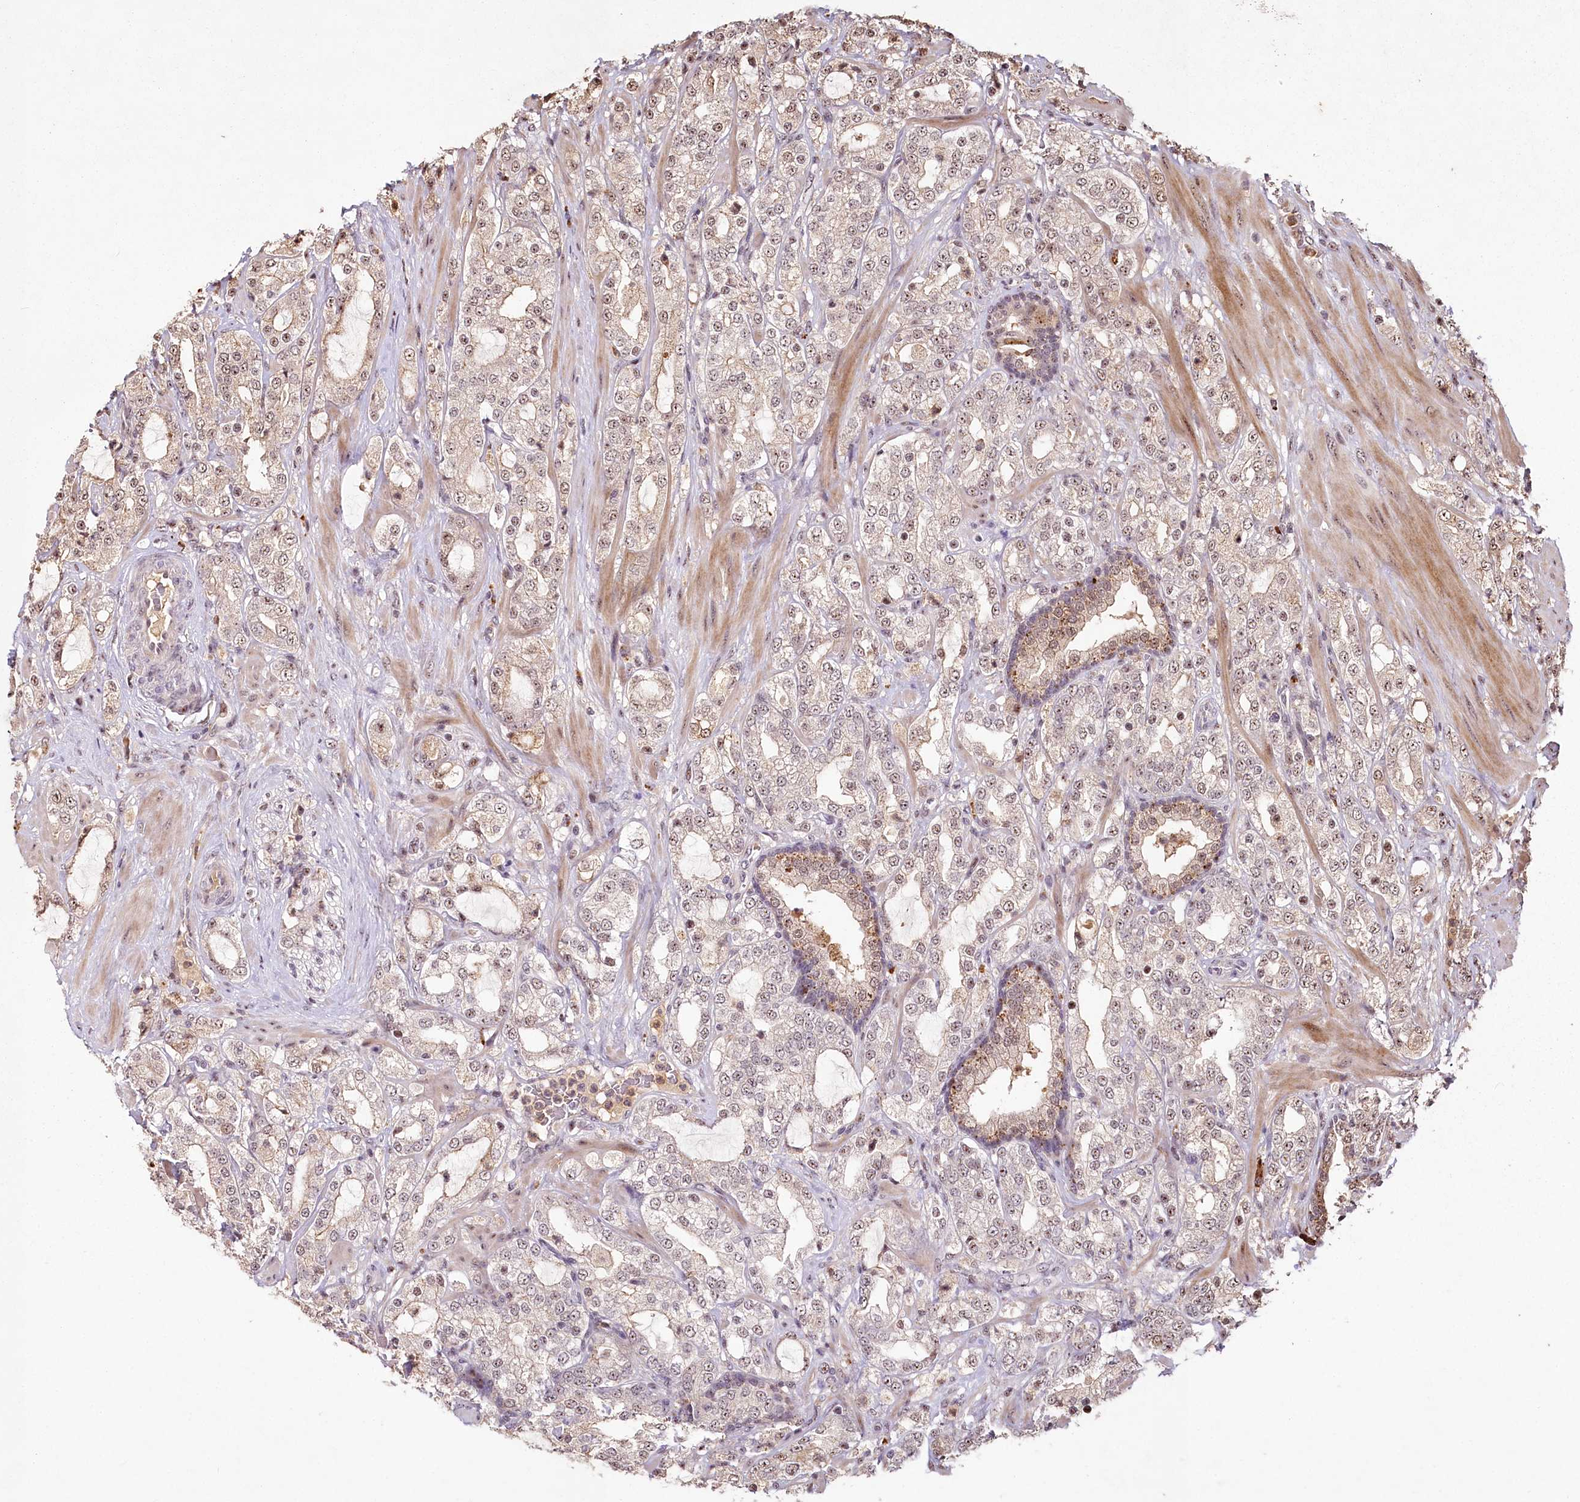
{"staining": {"intensity": "weak", "quantity": "25%-75%", "location": "nuclear"}, "tissue": "prostate cancer", "cell_type": "Tumor cells", "image_type": "cancer", "snomed": [{"axis": "morphology", "description": "Adenocarcinoma, High grade"}, {"axis": "topography", "description": "Prostate"}], "caption": "Immunohistochemical staining of prostate cancer shows weak nuclear protein positivity in about 25%-75% of tumor cells.", "gene": "PYROXD1", "patient": {"sex": "male", "age": 64}}